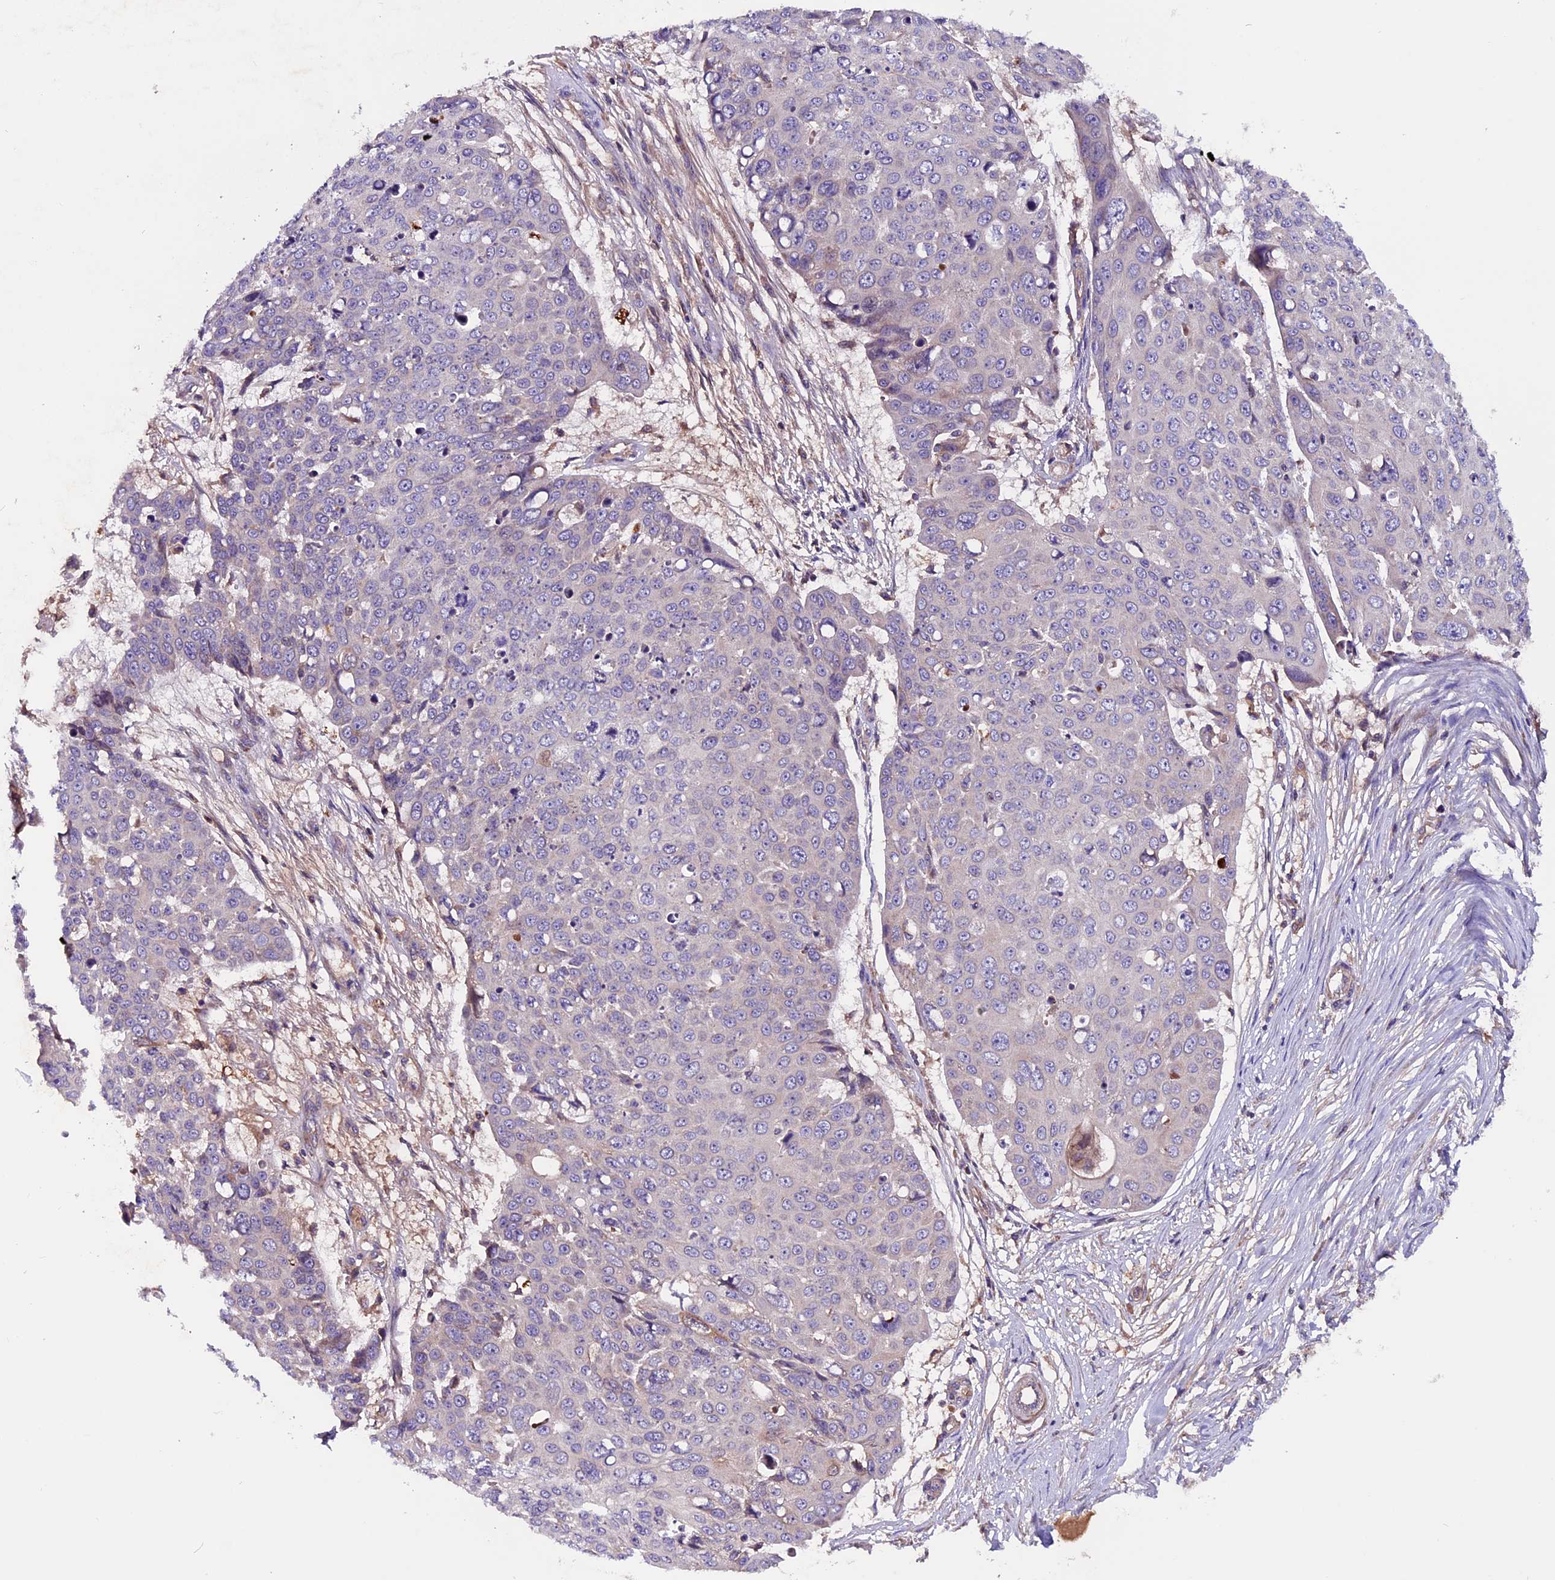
{"staining": {"intensity": "negative", "quantity": "none", "location": "none"}, "tissue": "skin cancer", "cell_type": "Tumor cells", "image_type": "cancer", "snomed": [{"axis": "morphology", "description": "Squamous cell carcinoma, NOS"}, {"axis": "topography", "description": "Skin"}], "caption": "The immunohistochemistry (IHC) photomicrograph has no significant positivity in tumor cells of squamous cell carcinoma (skin) tissue. (Brightfield microscopy of DAB IHC at high magnification).", "gene": "ZNF598", "patient": {"sex": "male", "age": 71}}